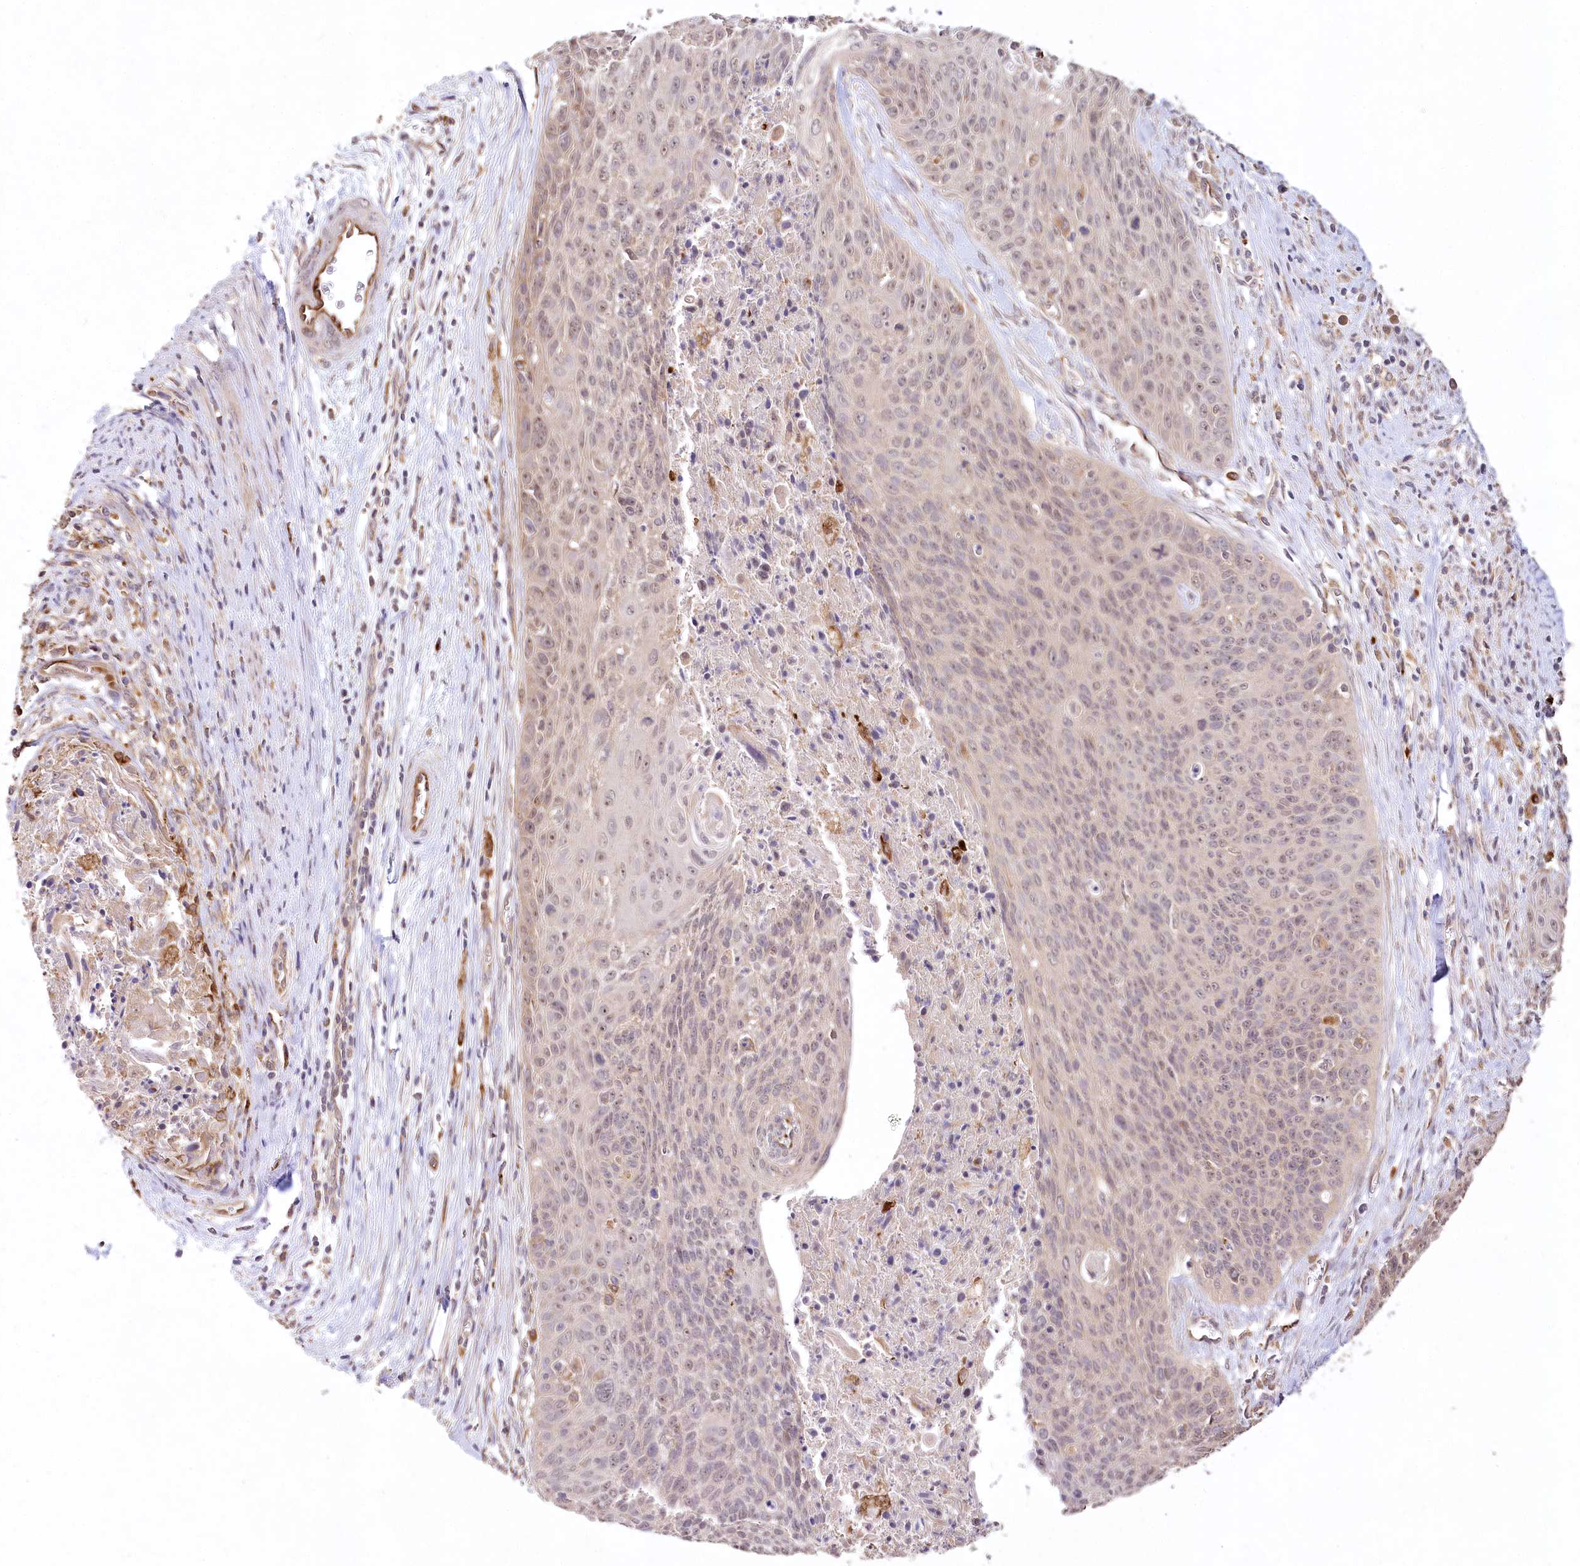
{"staining": {"intensity": "weak", "quantity": "25%-75%", "location": "nuclear"}, "tissue": "cervical cancer", "cell_type": "Tumor cells", "image_type": "cancer", "snomed": [{"axis": "morphology", "description": "Squamous cell carcinoma, NOS"}, {"axis": "topography", "description": "Cervix"}], "caption": "Cervical squamous cell carcinoma stained with DAB (3,3'-diaminobenzidine) immunohistochemistry reveals low levels of weak nuclear positivity in about 25%-75% of tumor cells. The staining was performed using DAB to visualize the protein expression in brown, while the nuclei were stained in blue with hematoxylin (Magnification: 20x).", "gene": "DMXL1", "patient": {"sex": "female", "age": 55}}